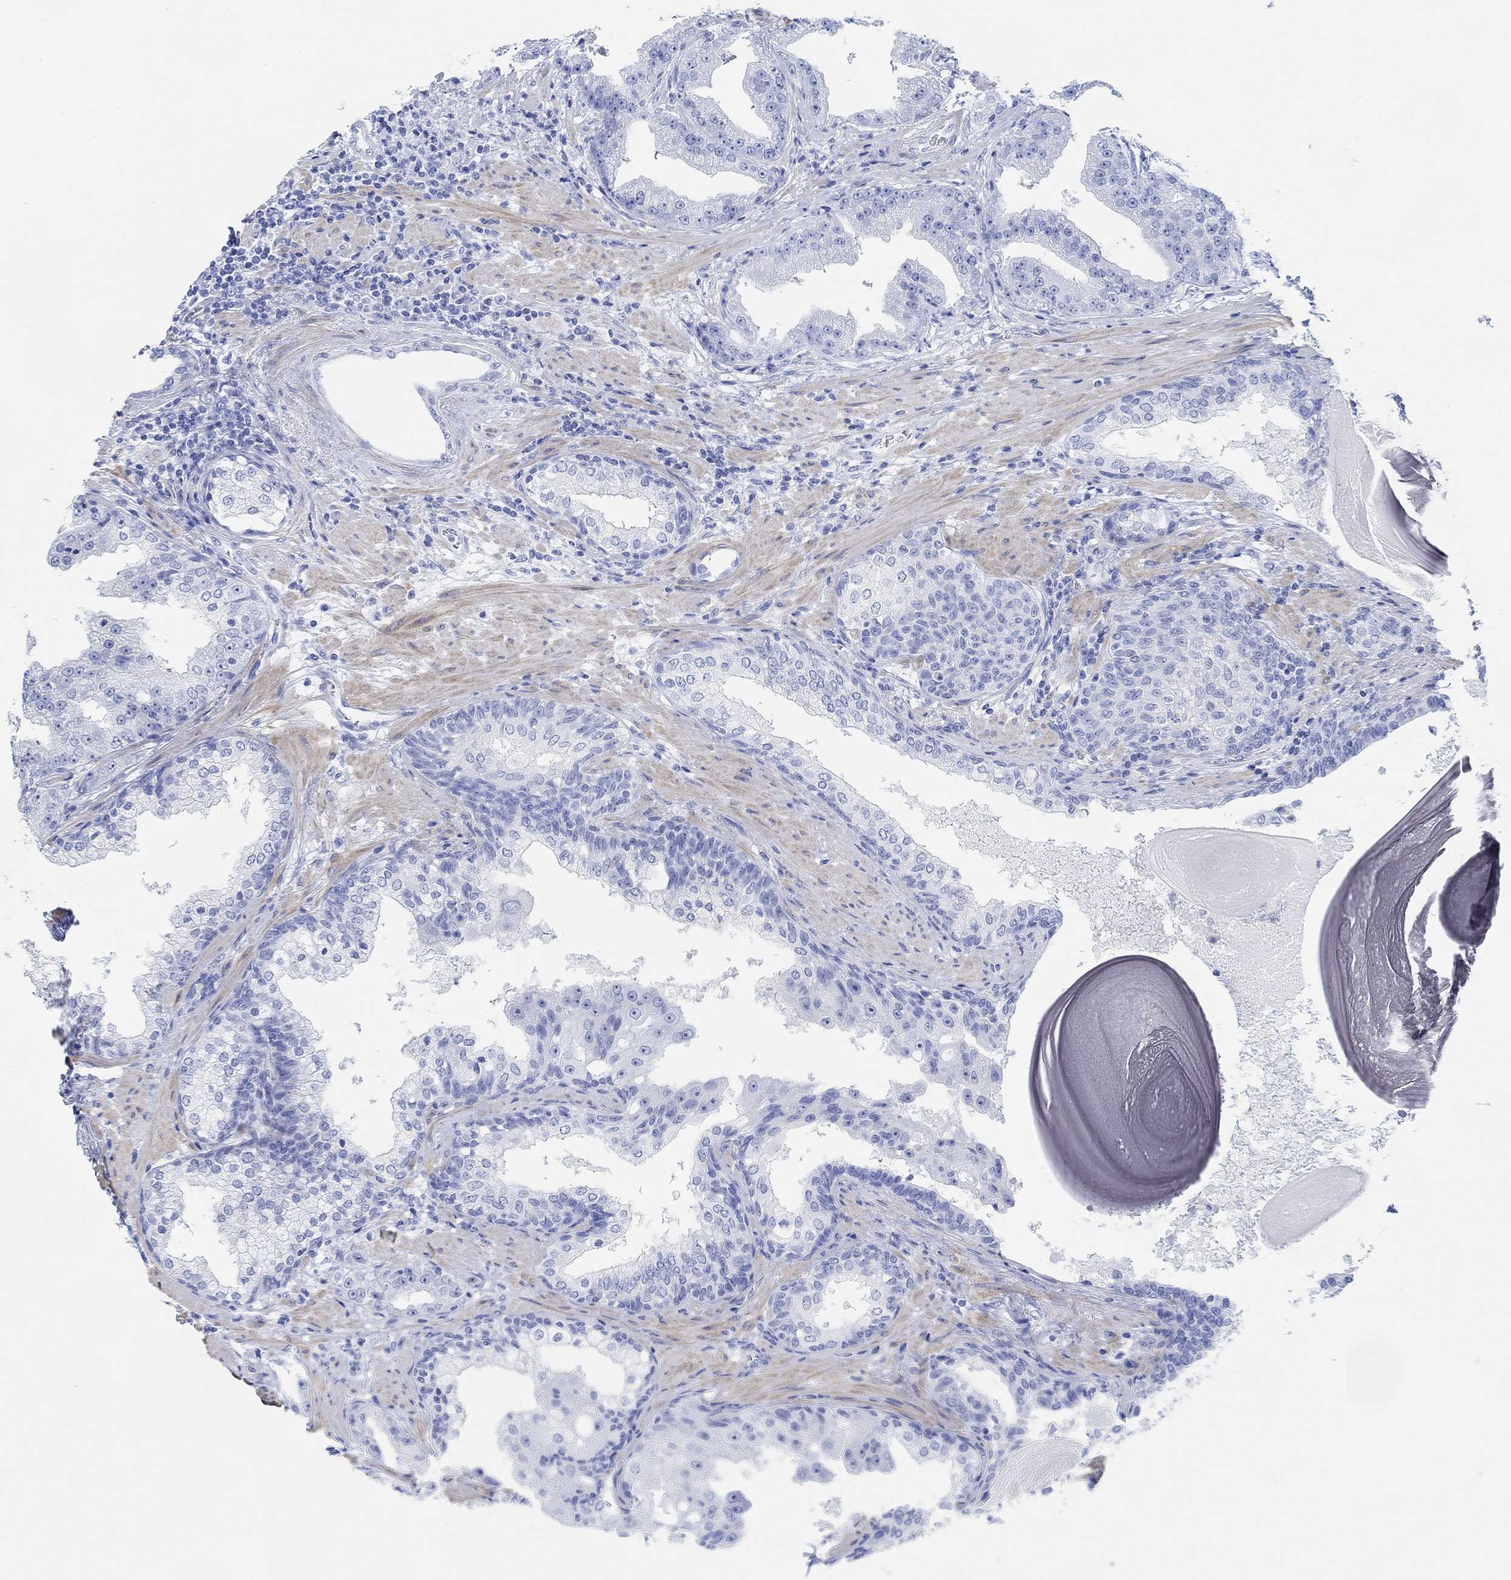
{"staining": {"intensity": "negative", "quantity": "none", "location": "none"}, "tissue": "prostate cancer", "cell_type": "Tumor cells", "image_type": "cancer", "snomed": [{"axis": "morphology", "description": "Adenocarcinoma, Low grade"}, {"axis": "topography", "description": "Prostate"}], "caption": "This is an immunohistochemistry (IHC) histopathology image of human prostate cancer (adenocarcinoma (low-grade)). There is no positivity in tumor cells.", "gene": "ANKRD33", "patient": {"sex": "male", "age": 62}}